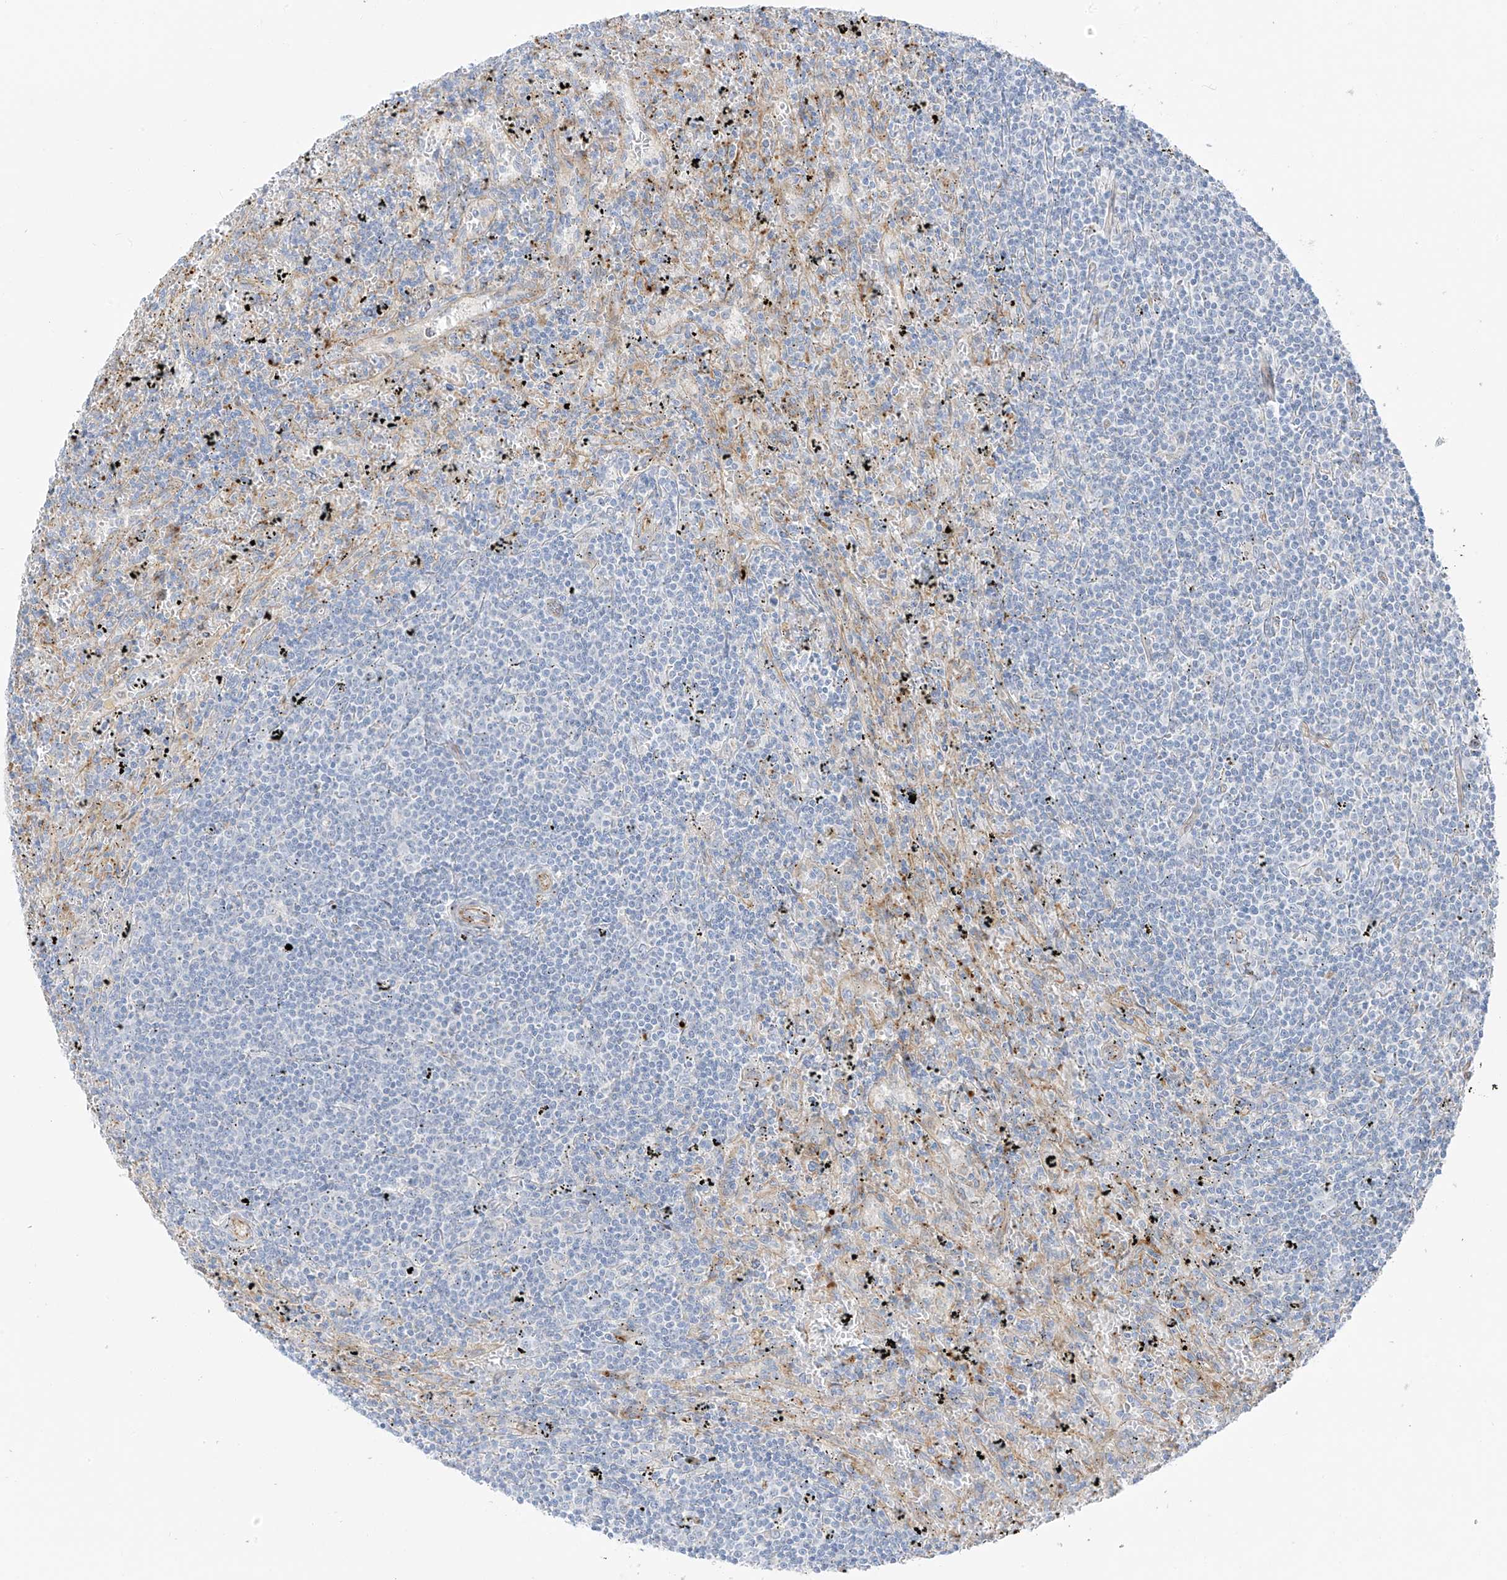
{"staining": {"intensity": "negative", "quantity": "none", "location": "none"}, "tissue": "lymphoma", "cell_type": "Tumor cells", "image_type": "cancer", "snomed": [{"axis": "morphology", "description": "Malignant lymphoma, non-Hodgkin's type, Low grade"}, {"axis": "topography", "description": "Spleen"}], "caption": "IHC image of neoplastic tissue: human malignant lymphoma, non-Hodgkin's type (low-grade) stained with DAB reveals no significant protein expression in tumor cells.", "gene": "TAL2", "patient": {"sex": "male", "age": 76}}